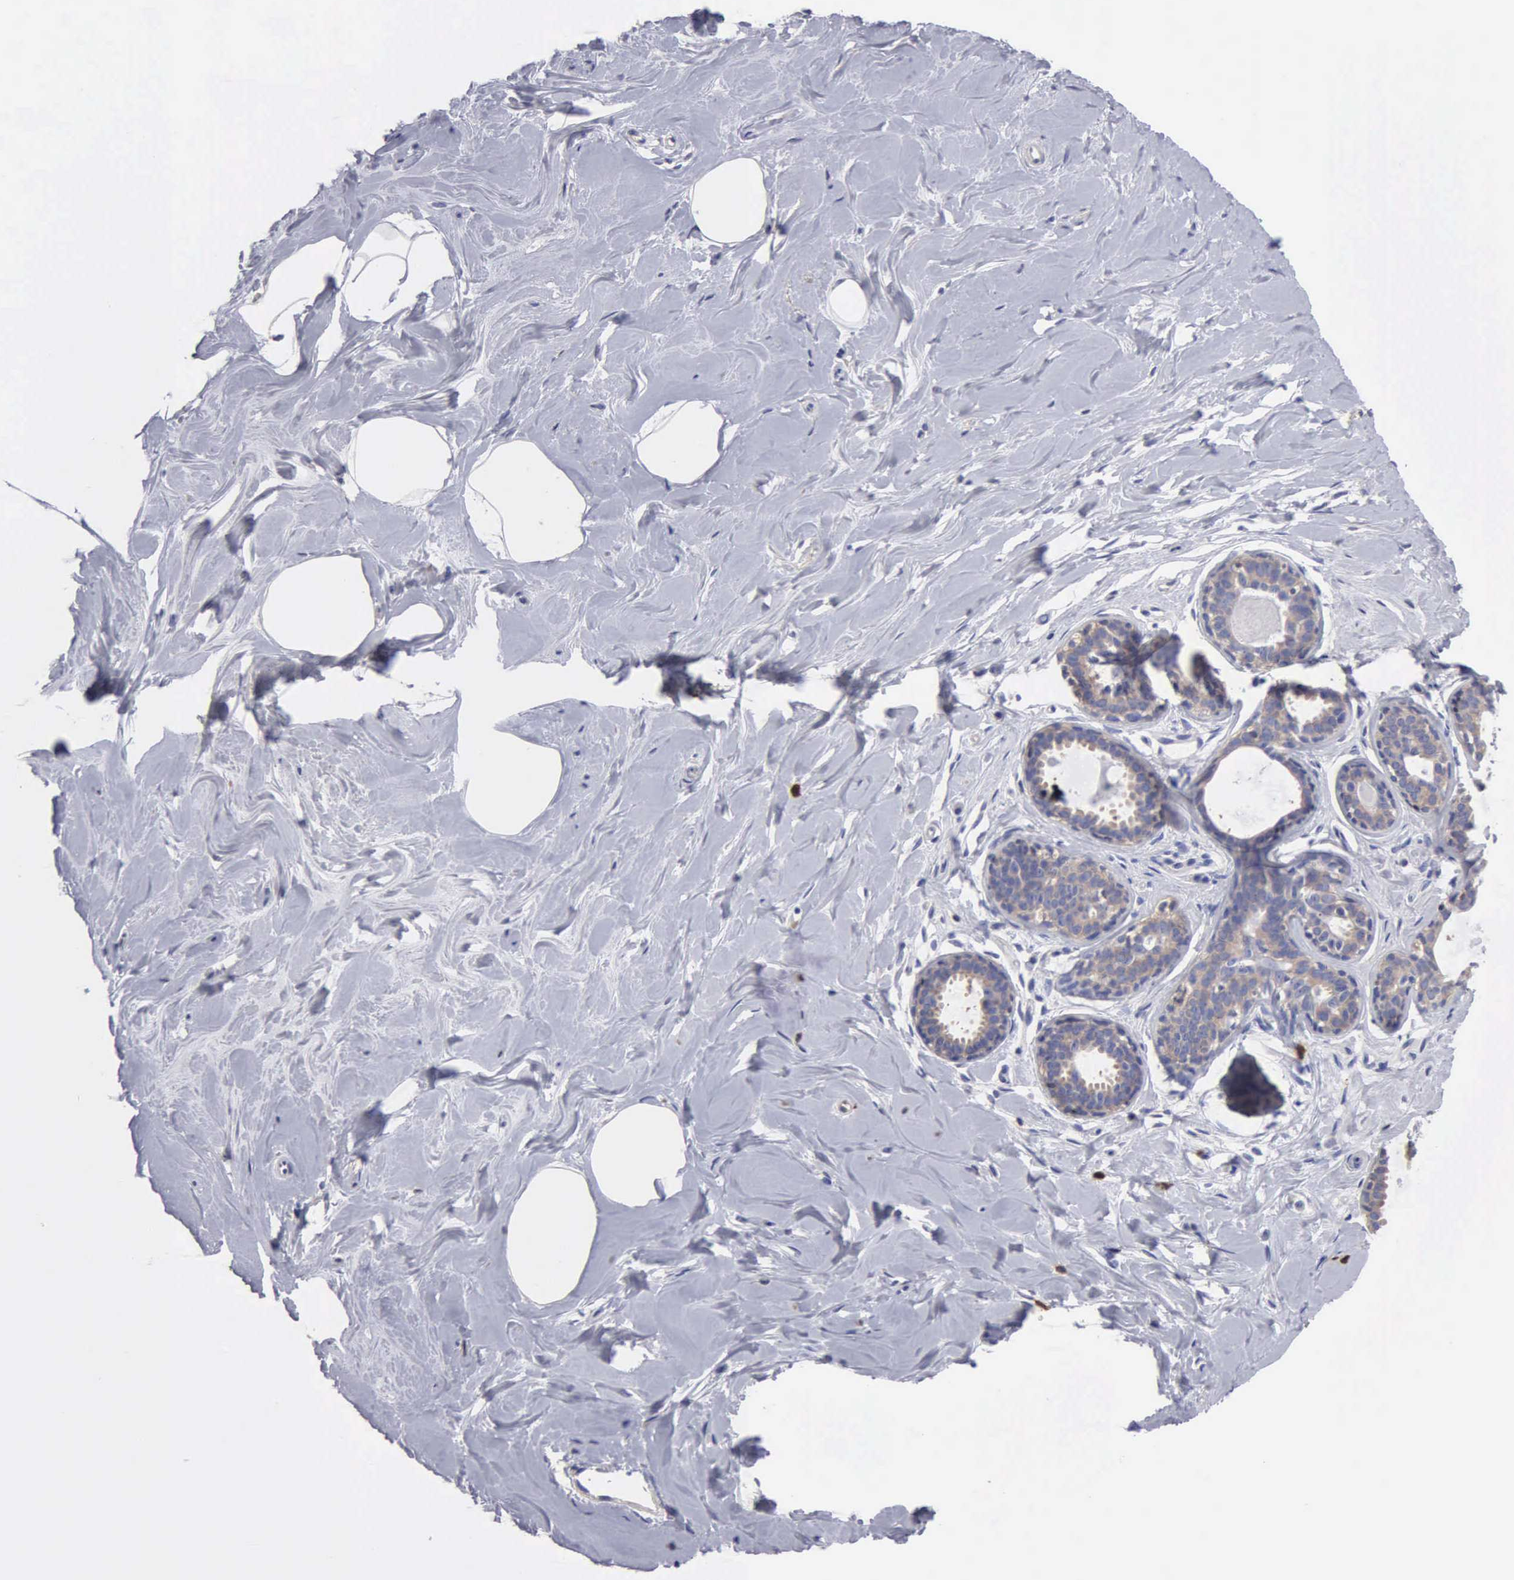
{"staining": {"intensity": "negative", "quantity": "none", "location": "none"}, "tissue": "breast", "cell_type": "Adipocytes", "image_type": "normal", "snomed": [{"axis": "morphology", "description": "Normal tissue, NOS"}, {"axis": "topography", "description": "Breast"}], "caption": "High power microscopy image of an immunohistochemistry micrograph of benign breast, revealing no significant staining in adipocytes.", "gene": "G6PD", "patient": {"sex": "female", "age": 44}}